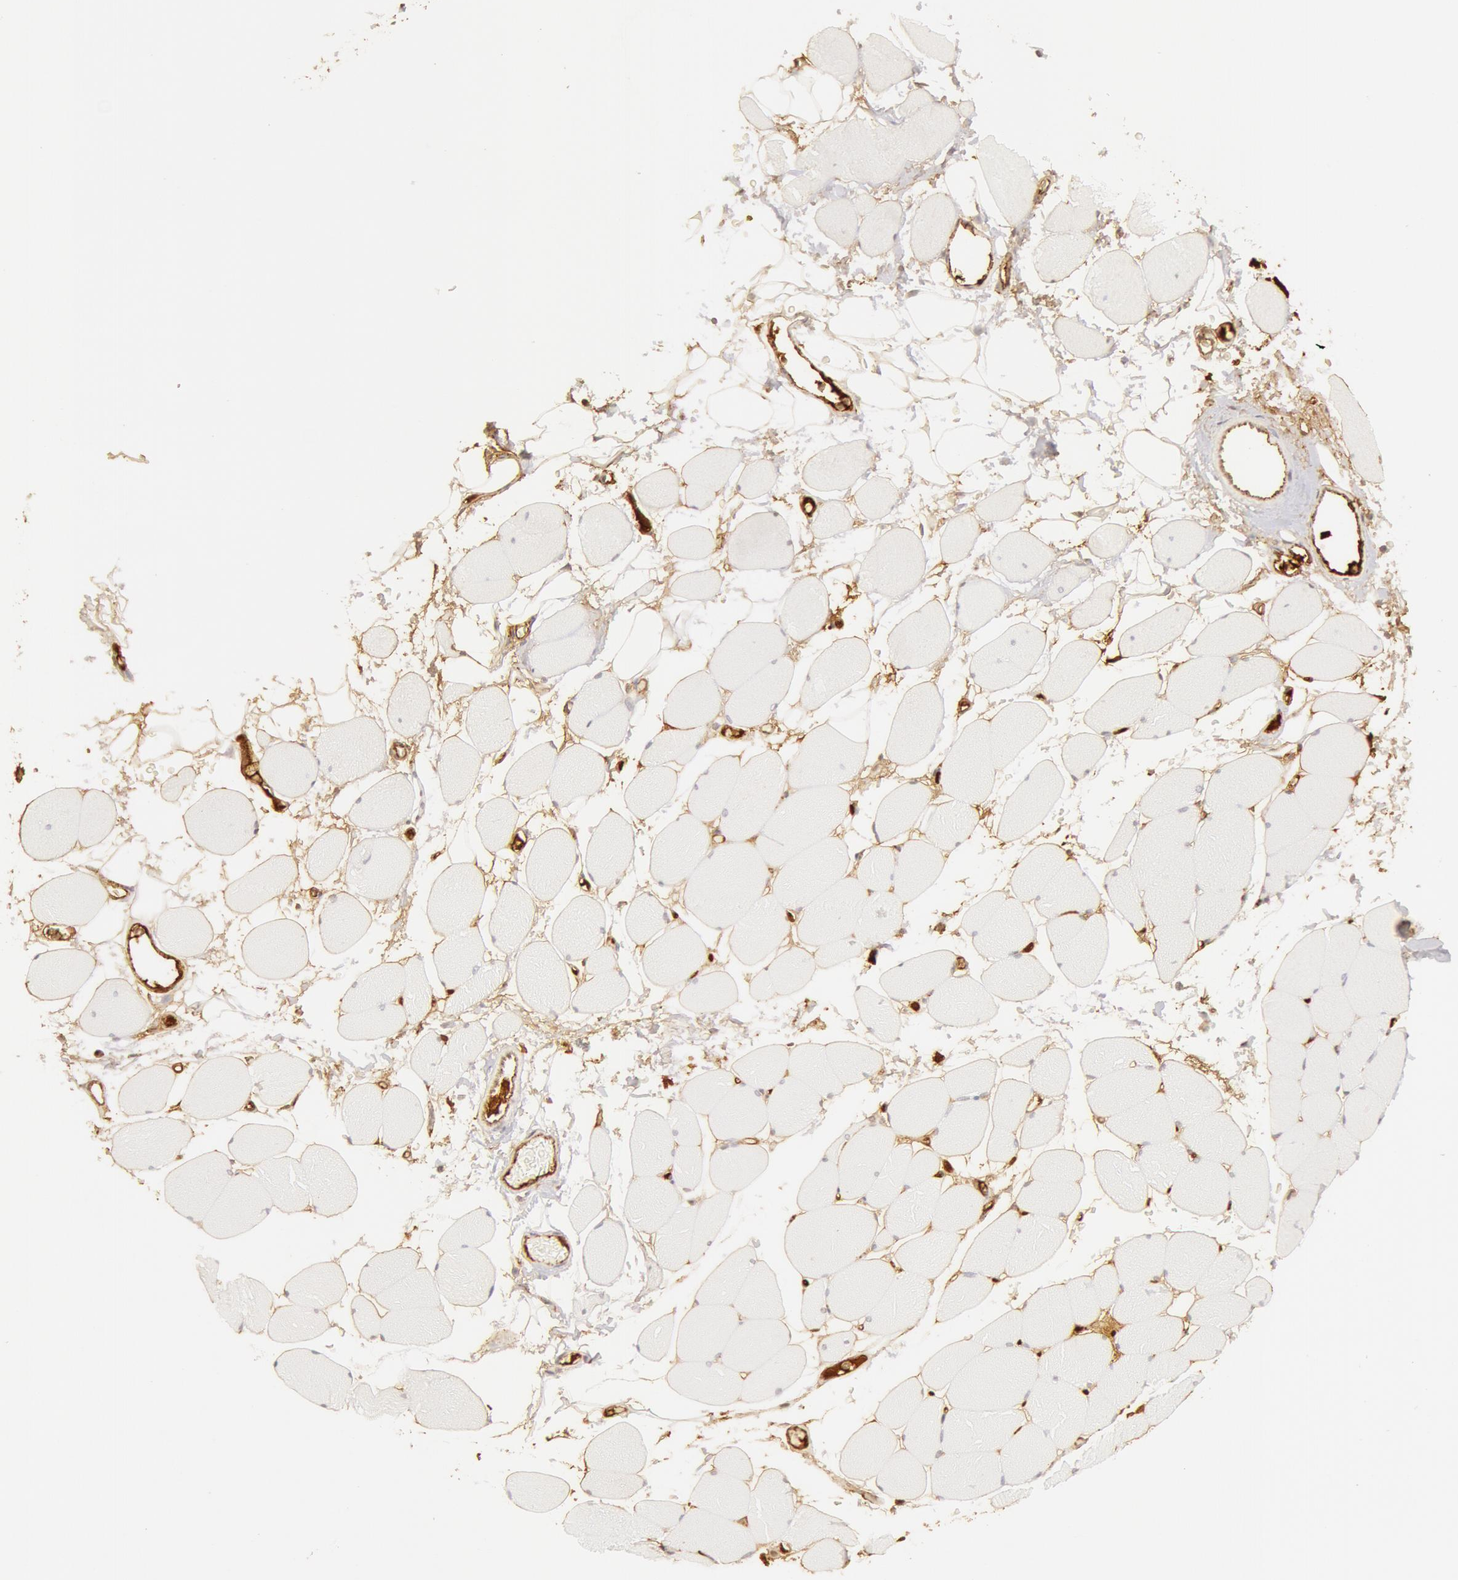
{"staining": {"intensity": "negative", "quantity": "none", "location": "none"}, "tissue": "skeletal muscle", "cell_type": "Myocytes", "image_type": "normal", "snomed": [{"axis": "morphology", "description": "Normal tissue, NOS"}, {"axis": "topography", "description": "Skeletal muscle"}, {"axis": "topography", "description": "Parathyroid gland"}], "caption": "IHC histopathology image of normal human skeletal muscle stained for a protein (brown), which displays no expression in myocytes.", "gene": "VWF", "patient": {"sex": "female", "age": 37}}